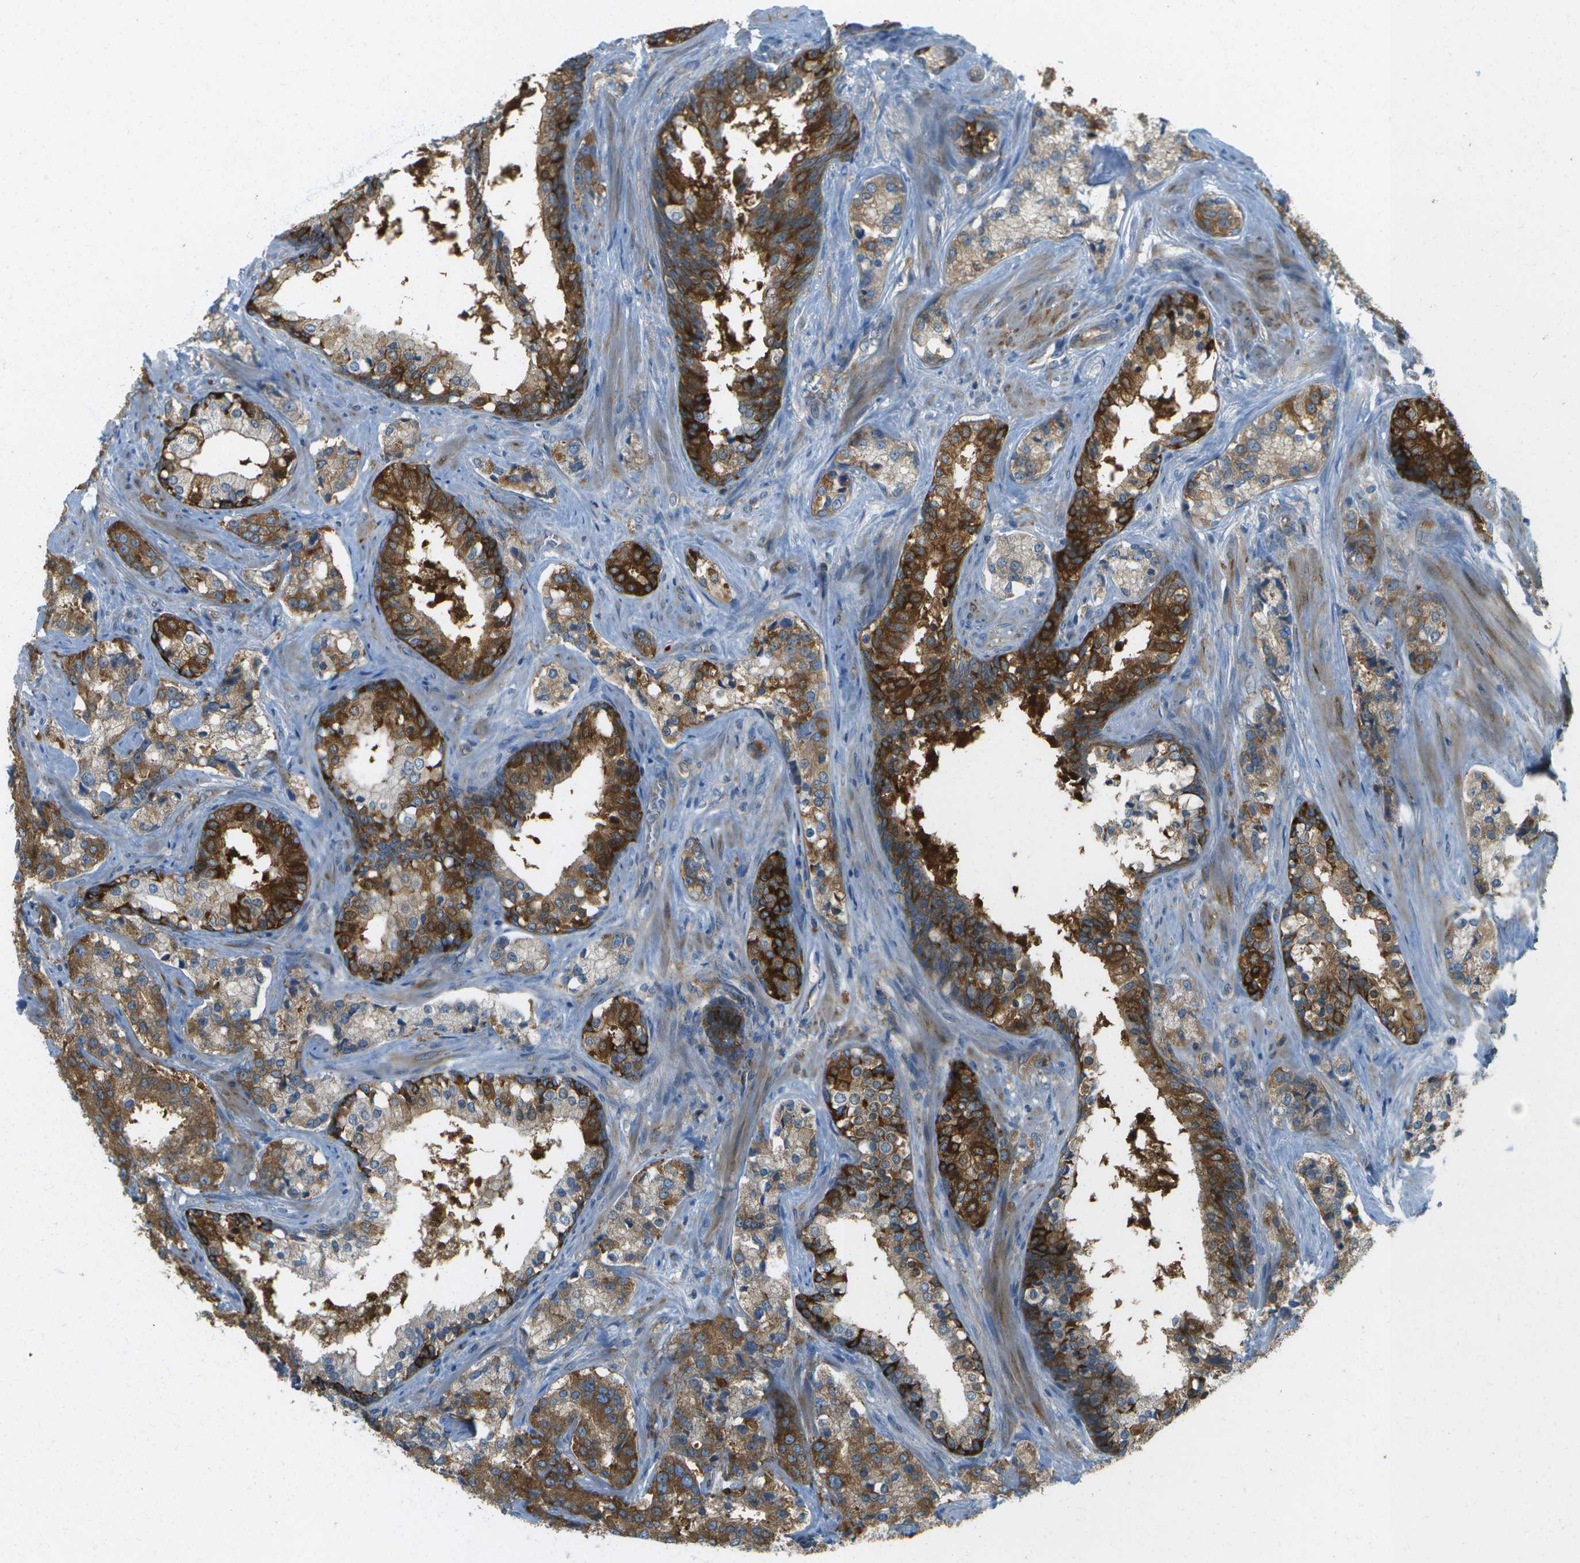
{"staining": {"intensity": "strong", "quantity": ">75%", "location": "cytoplasmic/membranous"}, "tissue": "prostate cancer", "cell_type": "Tumor cells", "image_type": "cancer", "snomed": [{"axis": "morphology", "description": "Adenocarcinoma, High grade"}, {"axis": "topography", "description": "Prostate"}], "caption": "This histopathology image reveals high-grade adenocarcinoma (prostate) stained with immunohistochemistry to label a protein in brown. The cytoplasmic/membranous of tumor cells show strong positivity for the protein. Nuclei are counter-stained blue.", "gene": "WNK2", "patient": {"sex": "male", "age": 60}}